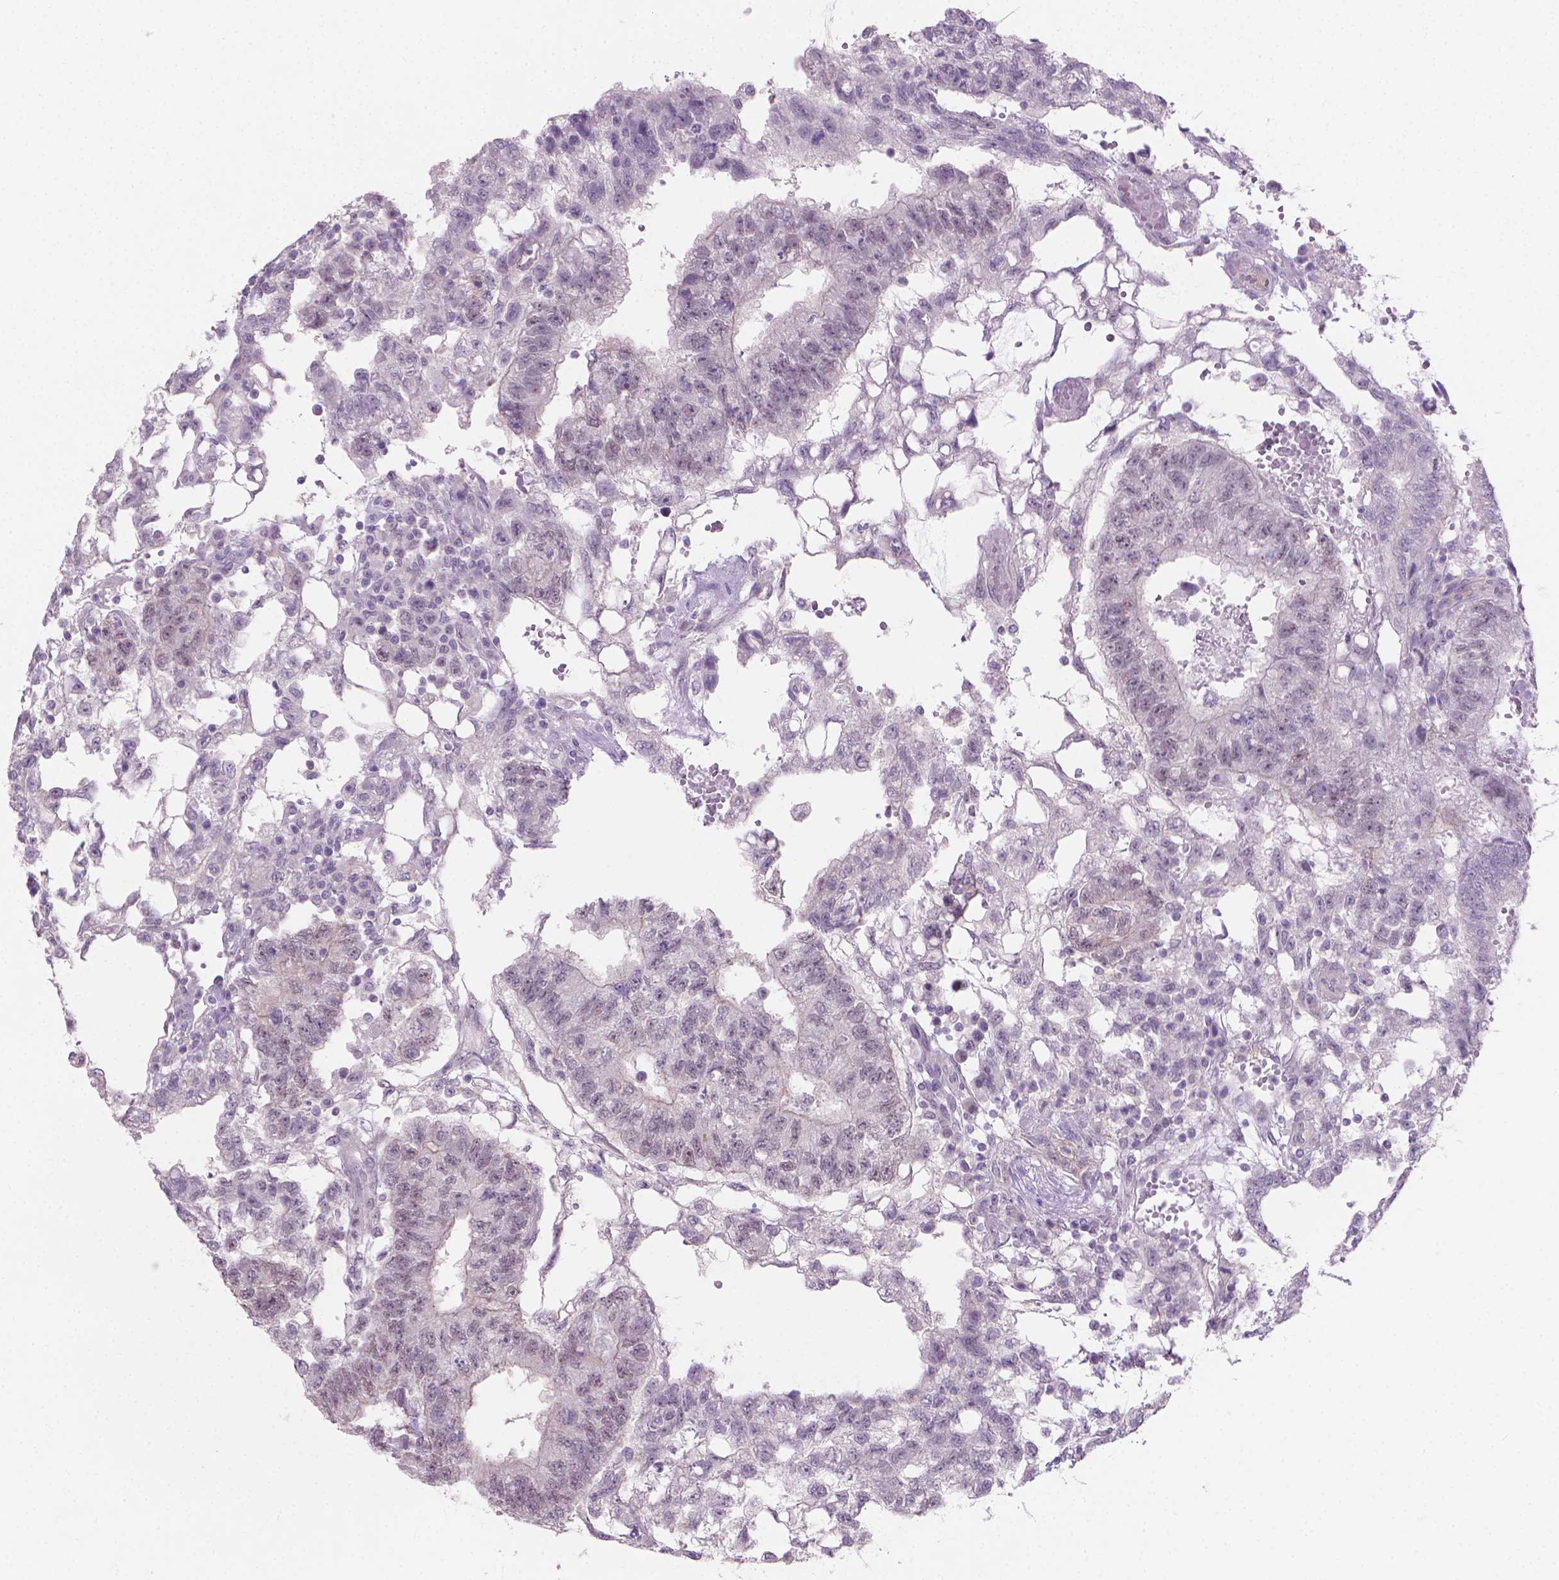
{"staining": {"intensity": "negative", "quantity": "none", "location": "none"}, "tissue": "testis cancer", "cell_type": "Tumor cells", "image_type": "cancer", "snomed": [{"axis": "morphology", "description": "Carcinoma, Embryonal, NOS"}, {"axis": "topography", "description": "Testis"}], "caption": "Human embryonal carcinoma (testis) stained for a protein using immunohistochemistry (IHC) displays no positivity in tumor cells.", "gene": "GSDMA", "patient": {"sex": "male", "age": 32}}